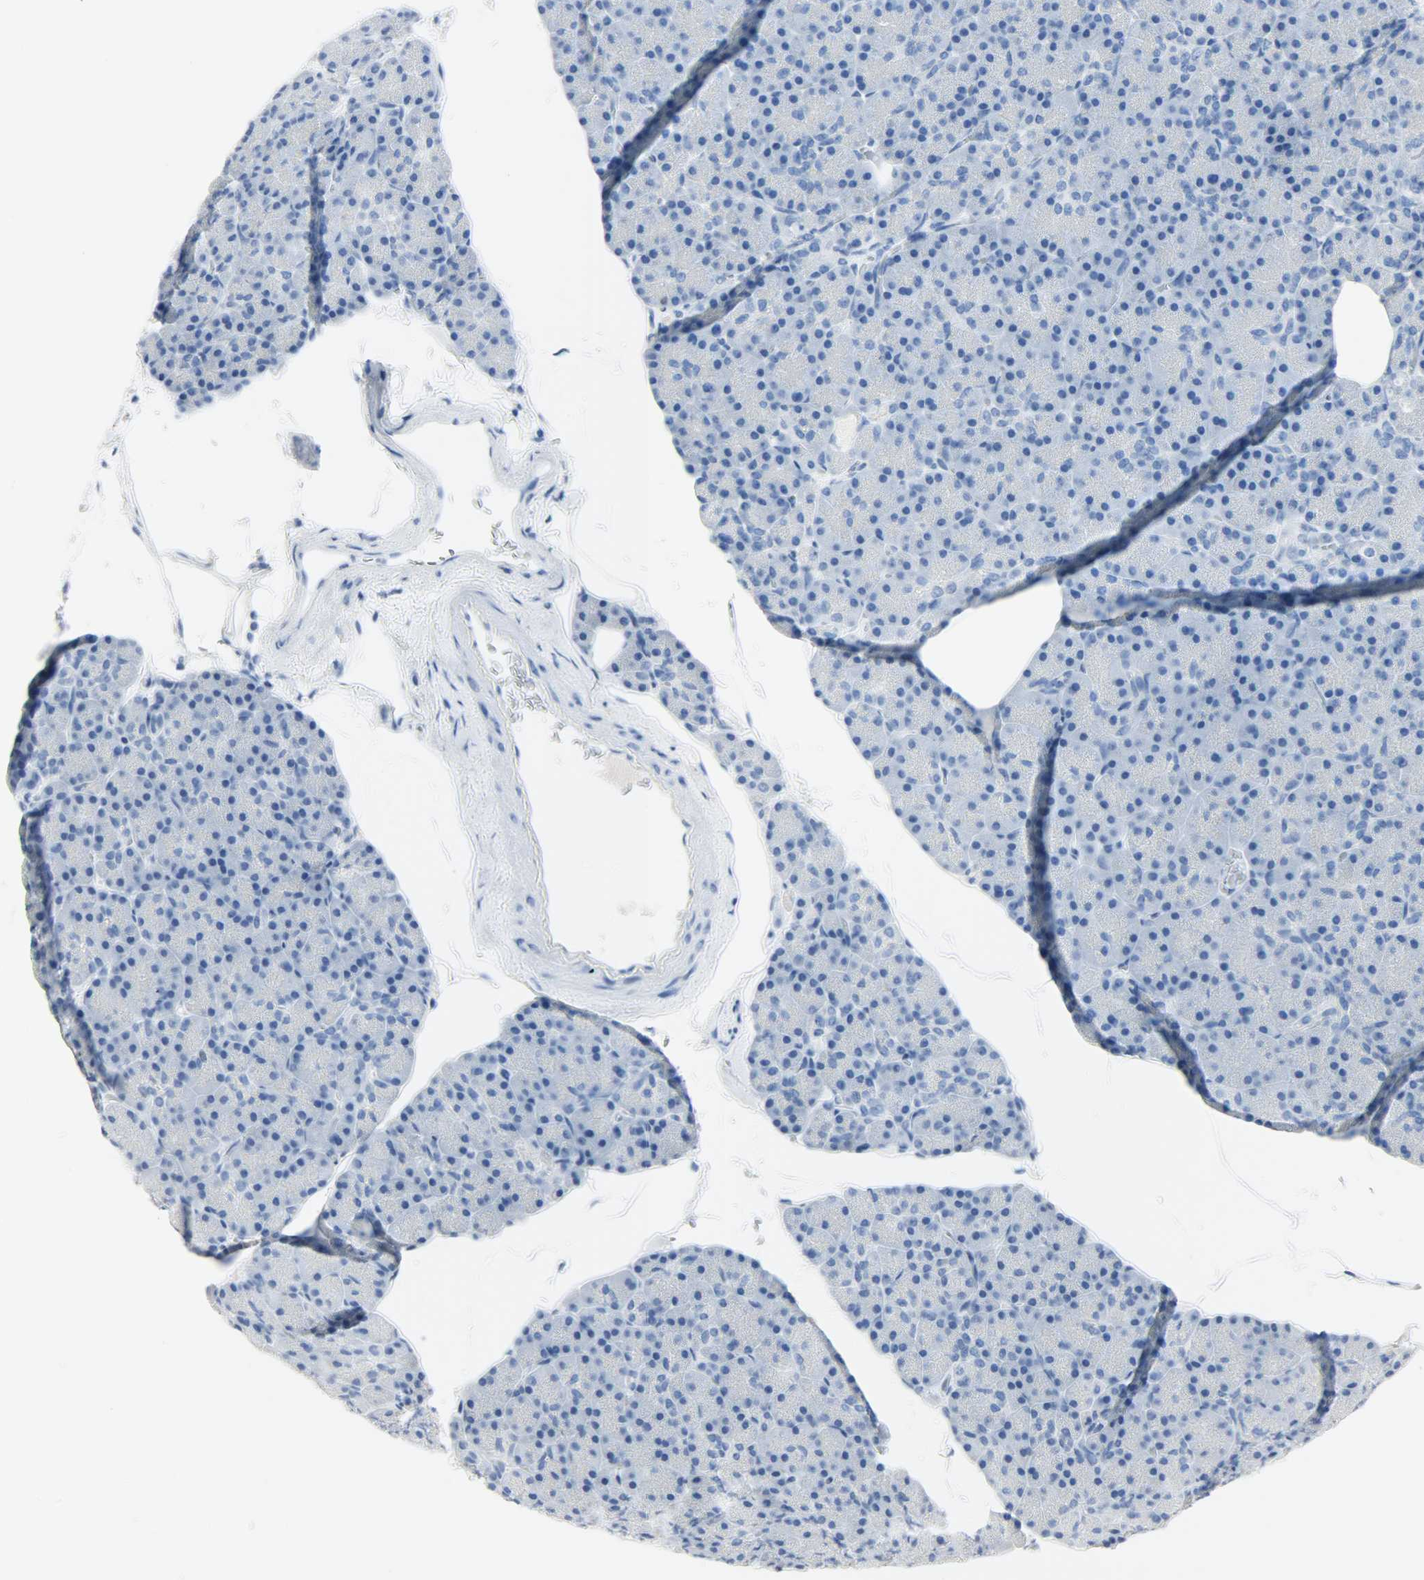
{"staining": {"intensity": "negative", "quantity": "none", "location": "none"}, "tissue": "pancreas", "cell_type": "Exocrine glandular cells", "image_type": "normal", "snomed": [{"axis": "morphology", "description": "Normal tissue, NOS"}, {"axis": "topography", "description": "Pancreas"}], "caption": "Immunohistochemical staining of benign pancreas shows no significant positivity in exocrine glandular cells. Brightfield microscopy of IHC stained with DAB (3,3'-diaminobenzidine) (brown) and hematoxylin (blue), captured at high magnification.", "gene": "HELLS", "patient": {"sex": "female", "age": 43}}